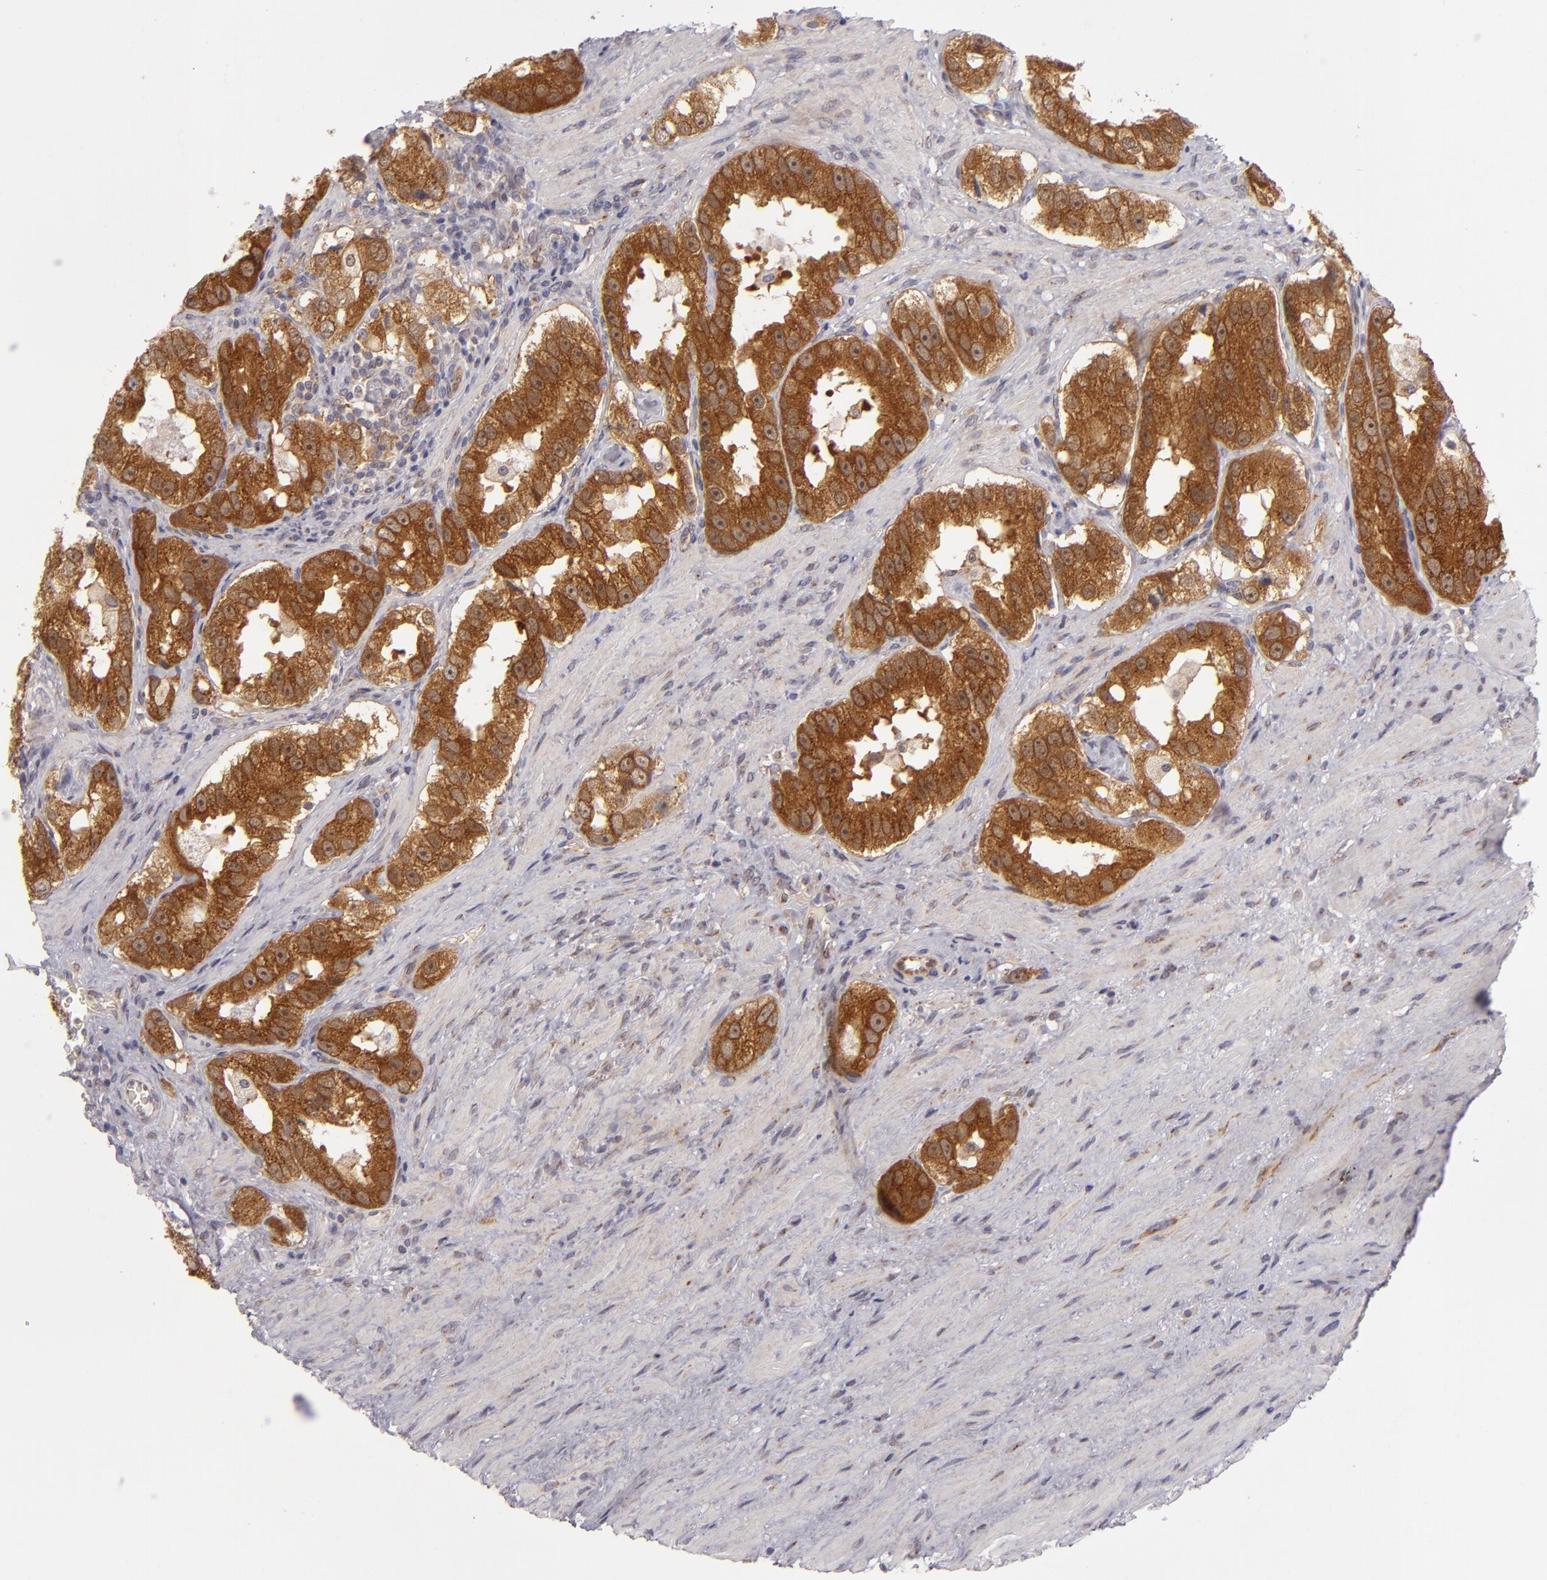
{"staining": {"intensity": "strong", "quantity": ">75%", "location": "cytoplasmic/membranous"}, "tissue": "prostate cancer", "cell_type": "Tumor cells", "image_type": "cancer", "snomed": [{"axis": "morphology", "description": "Adenocarcinoma, High grade"}, {"axis": "topography", "description": "Prostate"}], "caption": "There is high levels of strong cytoplasmic/membranous staining in tumor cells of prostate cancer, as demonstrated by immunohistochemical staining (brown color).", "gene": "SH2D4A", "patient": {"sex": "male", "age": 63}}